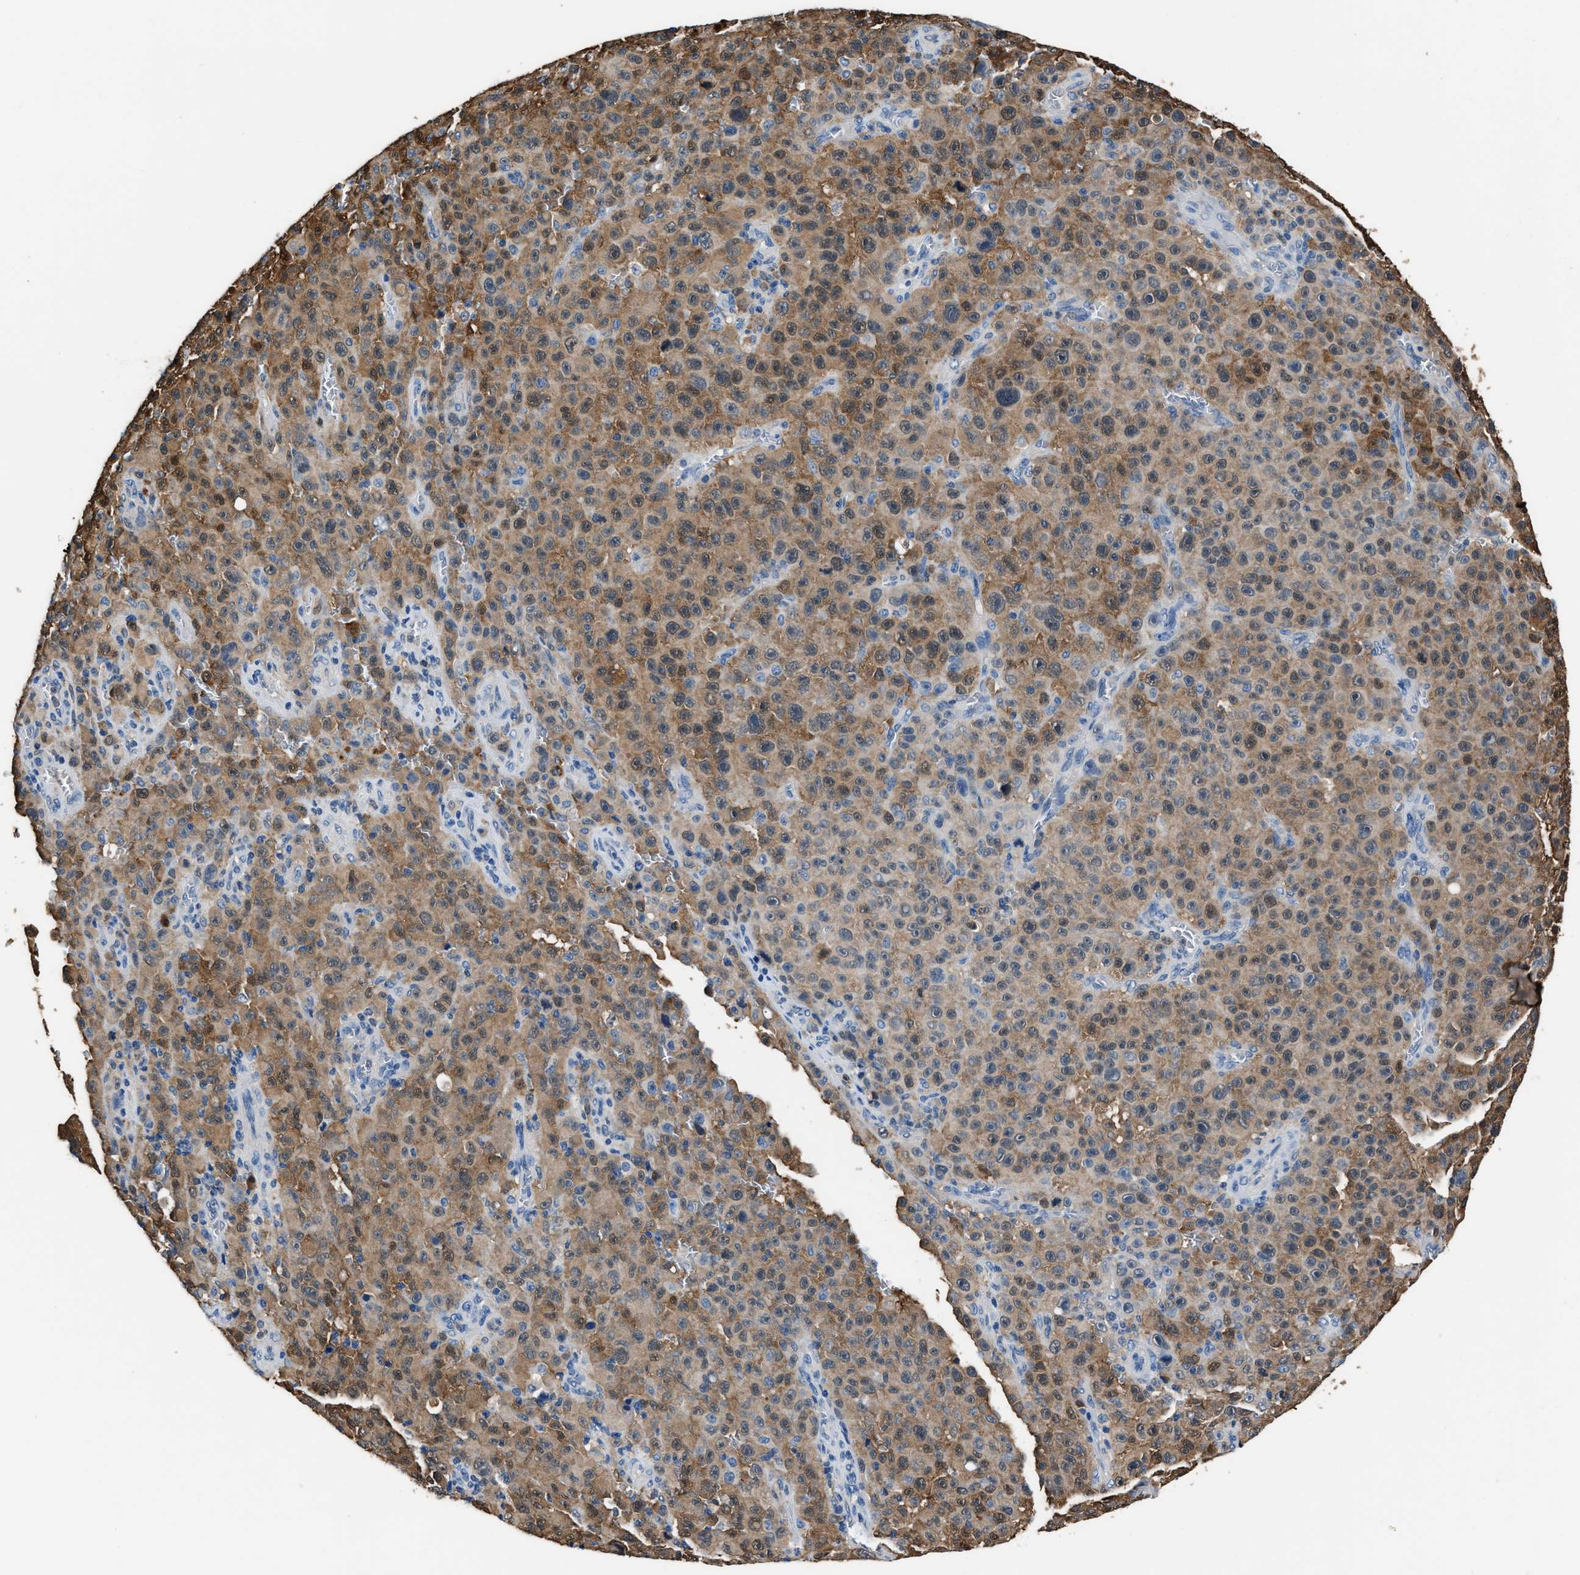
{"staining": {"intensity": "moderate", "quantity": ">75%", "location": "cytoplasmic/membranous"}, "tissue": "melanoma", "cell_type": "Tumor cells", "image_type": "cancer", "snomed": [{"axis": "morphology", "description": "Malignant melanoma, NOS"}, {"axis": "topography", "description": "Skin"}], "caption": "Human malignant melanoma stained for a protein (brown) displays moderate cytoplasmic/membranous positive positivity in approximately >75% of tumor cells.", "gene": "GSTP1", "patient": {"sex": "female", "age": 82}}